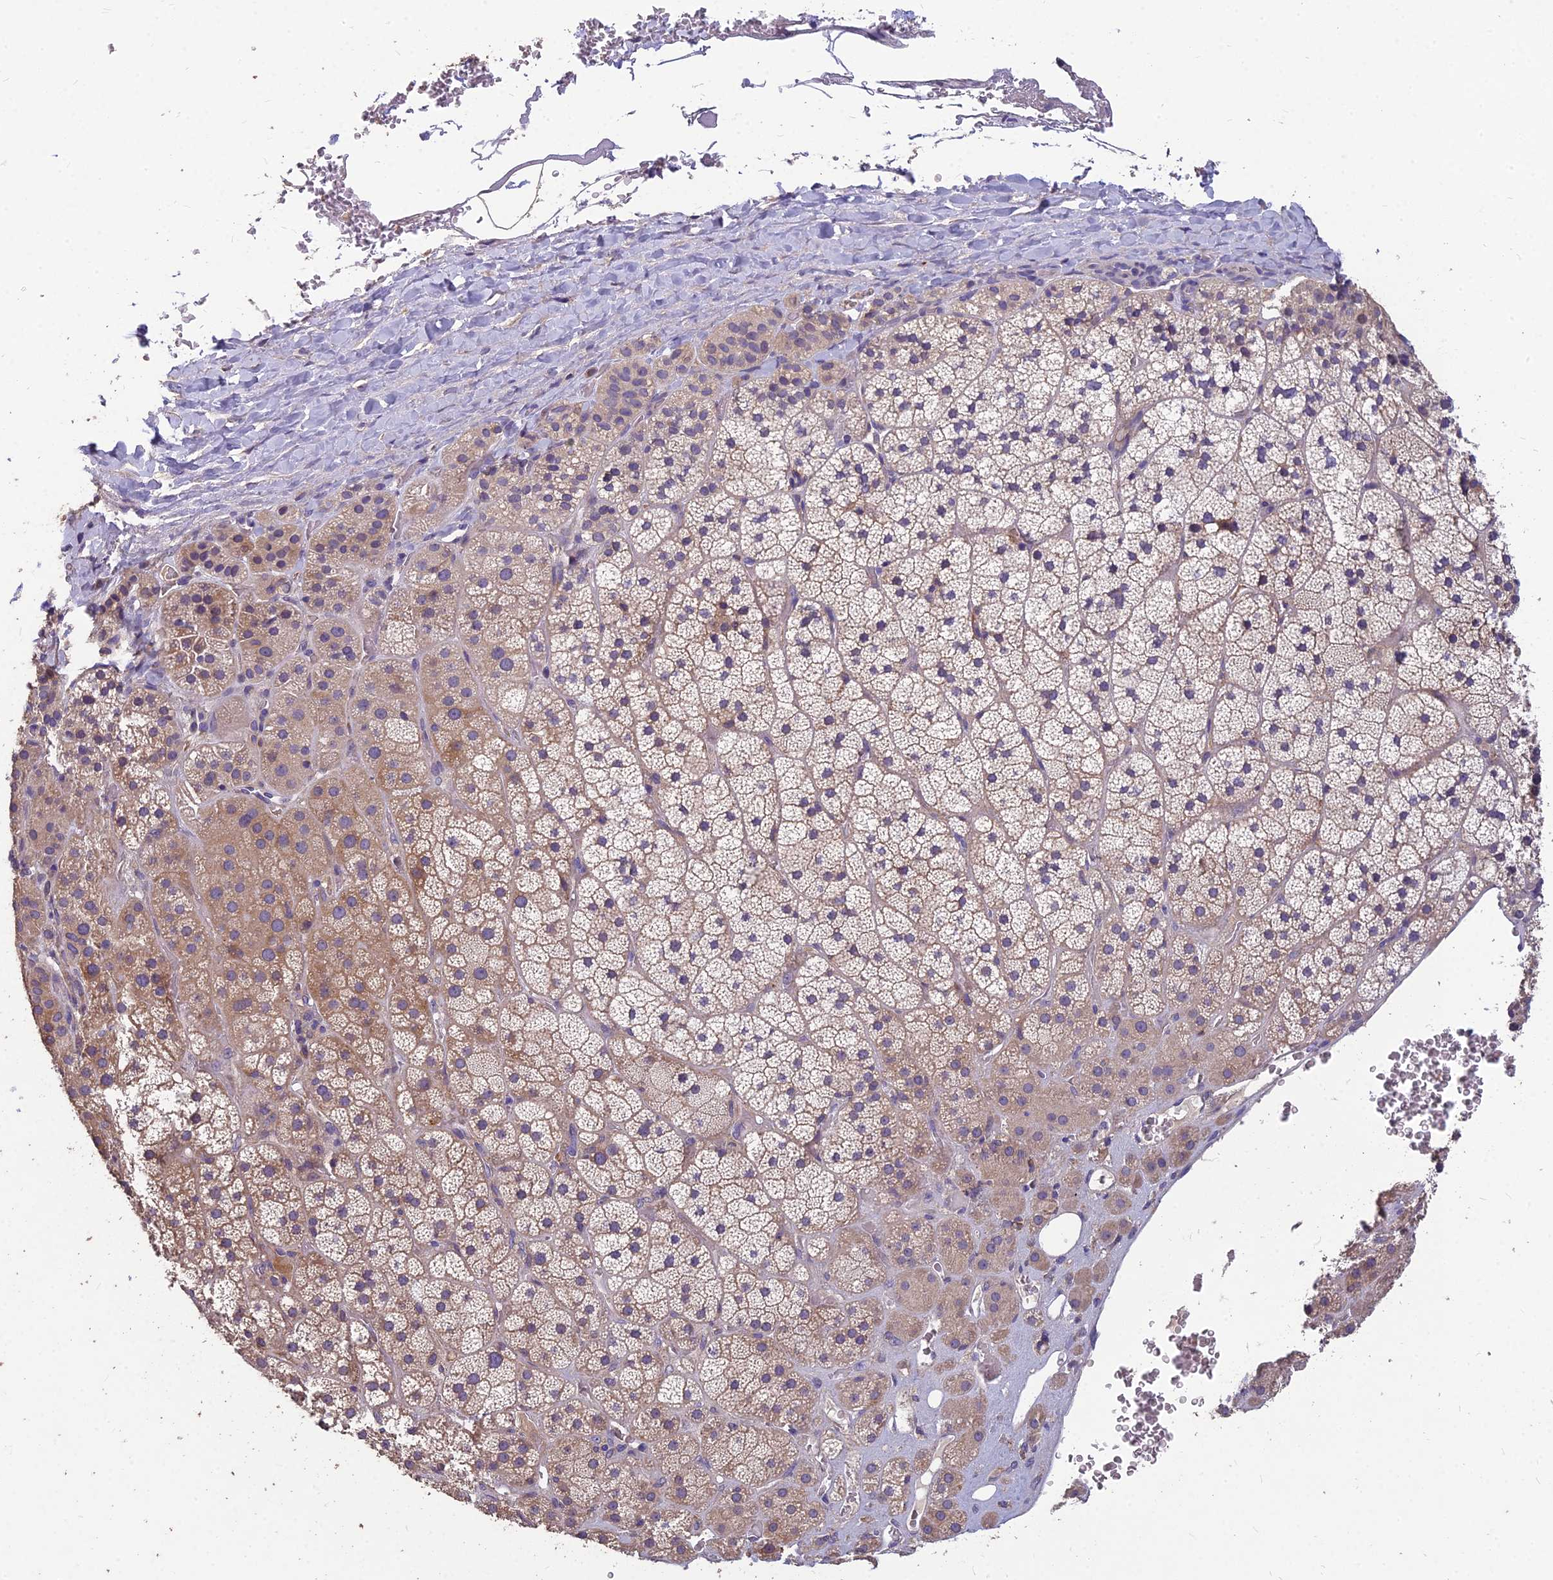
{"staining": {"intensity": "moderate", "quantity": ">75%", "location": "cytoplasmic/membranous"}, "tissue": "adrenal gland", "cell_type": "Glandular cells", "image_type": "normal", "snomed": [{"axis": "morphology", "description": "Normal tissue, NOS"}, {"axis": "topography", "description": "Adrenal gland"}], "caption": "Immunohistochemical staining of unremarkable human adrenal gland exhibits moderate cytoplasmic/membranous protein staining in approximately >75% of glandular cells.", "gene": "CEACAM16", "patient": {"sex": "male", "age": 57}}